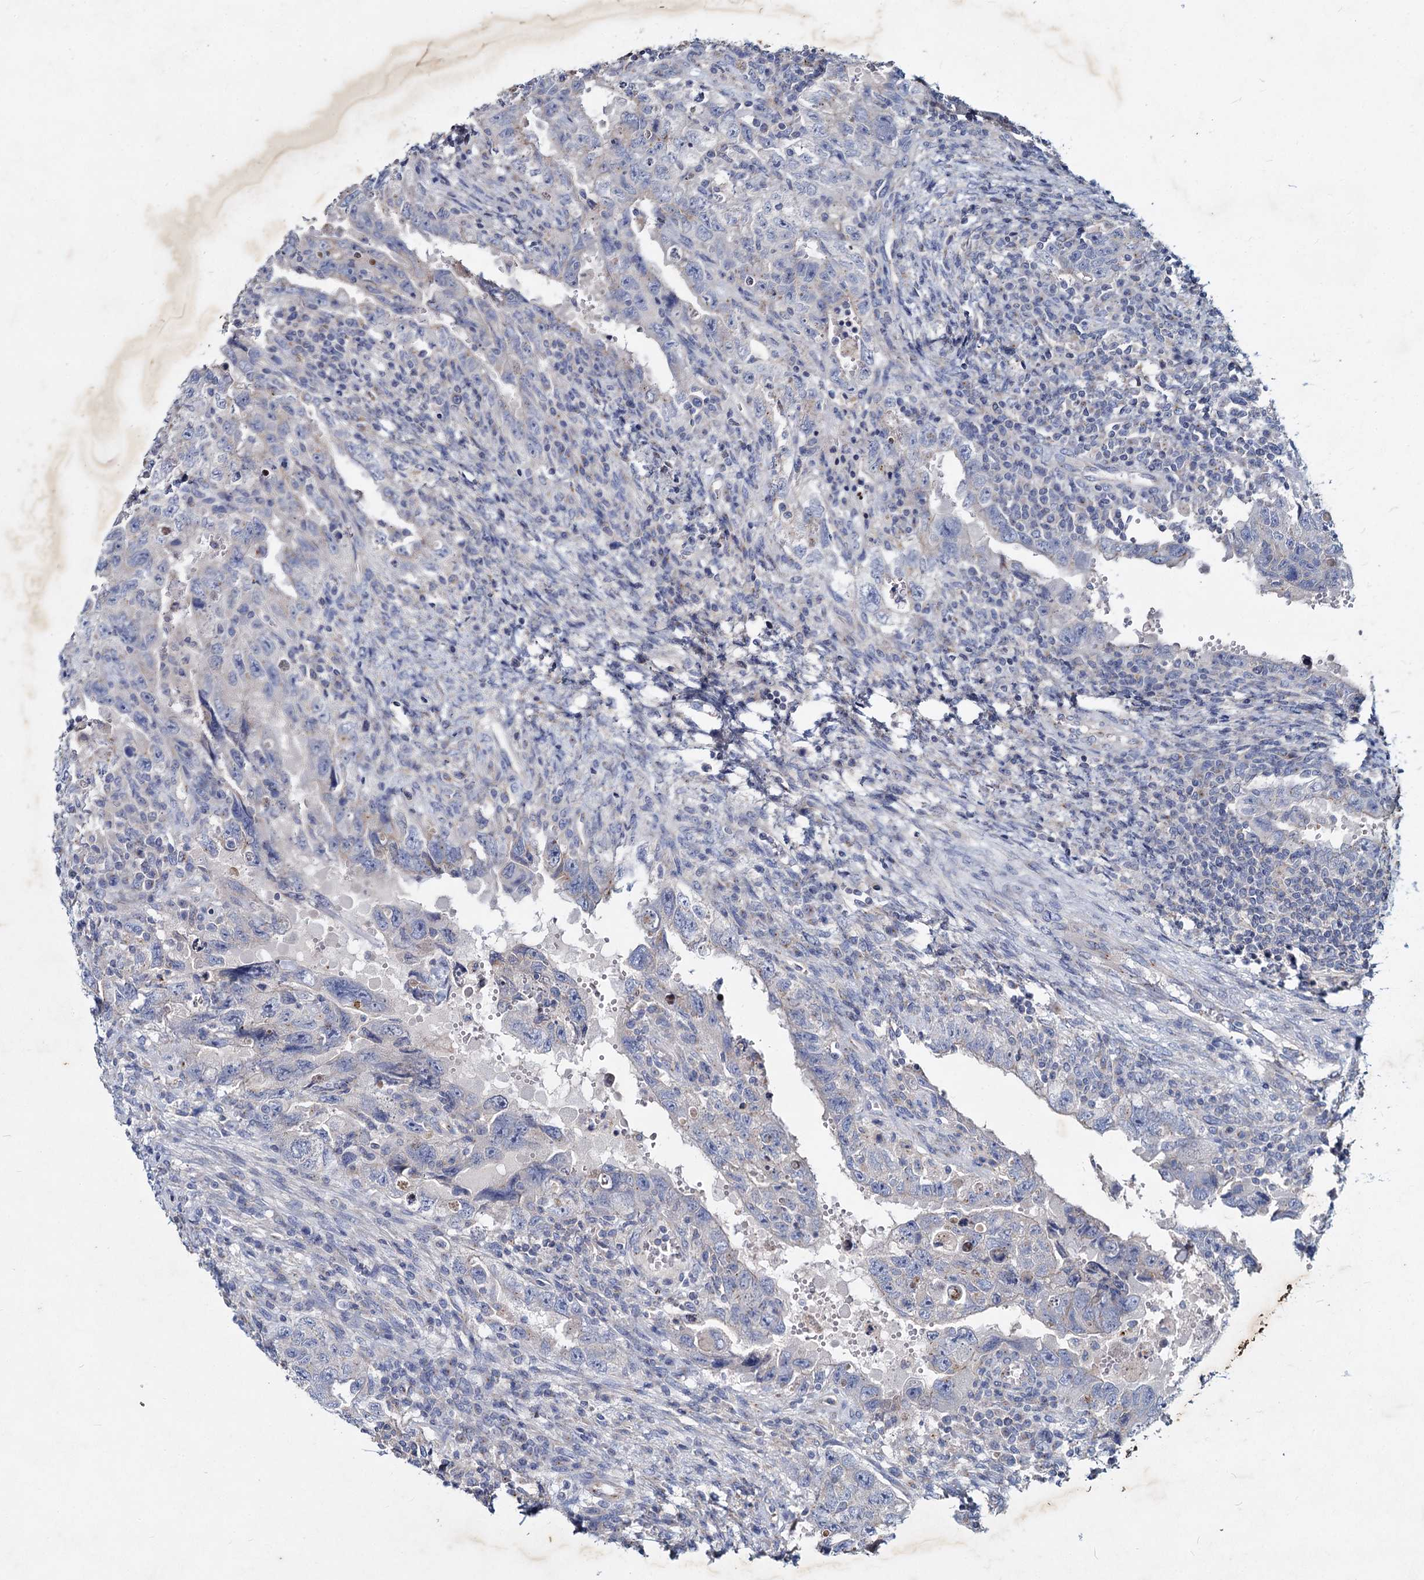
{"staining": {"intensity": "negative", "quantity": "none", "location": "none"}, "tissue": "testis cancer", "cell_type": "Tumor cells", "image_type": "cancer", "snomed": [{"axis": "morphology", "description": "Carcinoma, Embryonal, NOS"}, {"axis": "topography", "description": "Testis"}], "caption": "An immunohistochemistry image of testis cancer (embryonal carcinoma) is shown. There is no staining in tumor cells of testis cancer (embryonal carcinoma).", "gene": "AGBL4", "patient": {"sex": "male", "age": 26}}